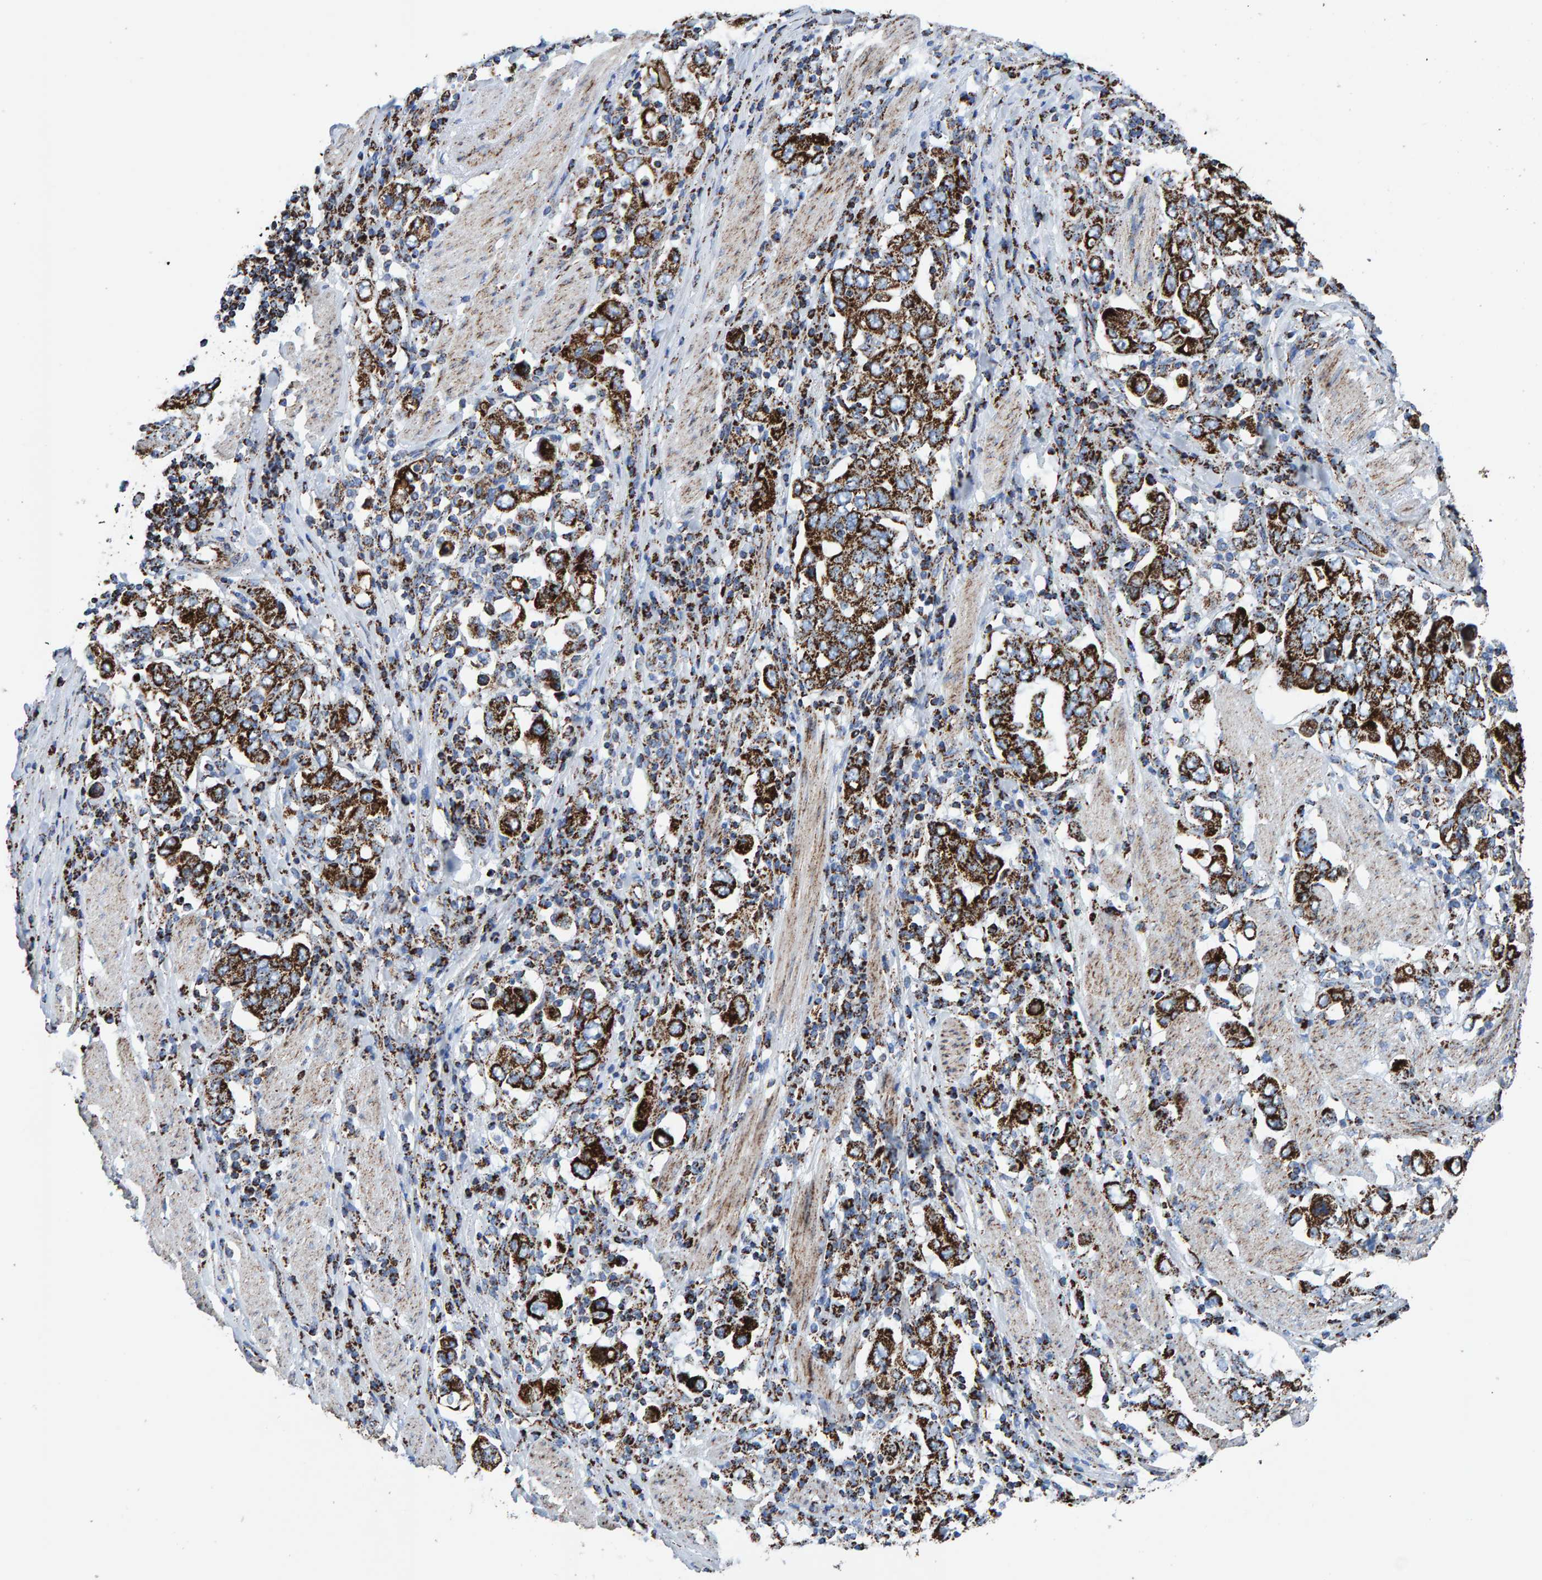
{"staining": {"intensity": "strong", "quantity": ">75%", "location": "cytoplasmic/membranous"}, "tissue": "stomach cancer", "cell_type": "Tumor cells", "image_type": "cancer", "snomed": [{"axis": "morphology", "description": "Adenocarcinoma, NOS"}, {"axis": "topography", "description": "Stomach, upper"}], "caption": "IHC (DAB) staining of stomach cancer exhibits strong cytoplasmic/membranous protein positivity in about >75% of tumor cells. The staining was performed using DAB (3,3'-diaminobenzidine), with brown indicating positive protein expression. Nuclei are stained blue with hematoxylin.", "gene": "ENSG00000262660", "patient": {"sex": "male", "age": 62}}